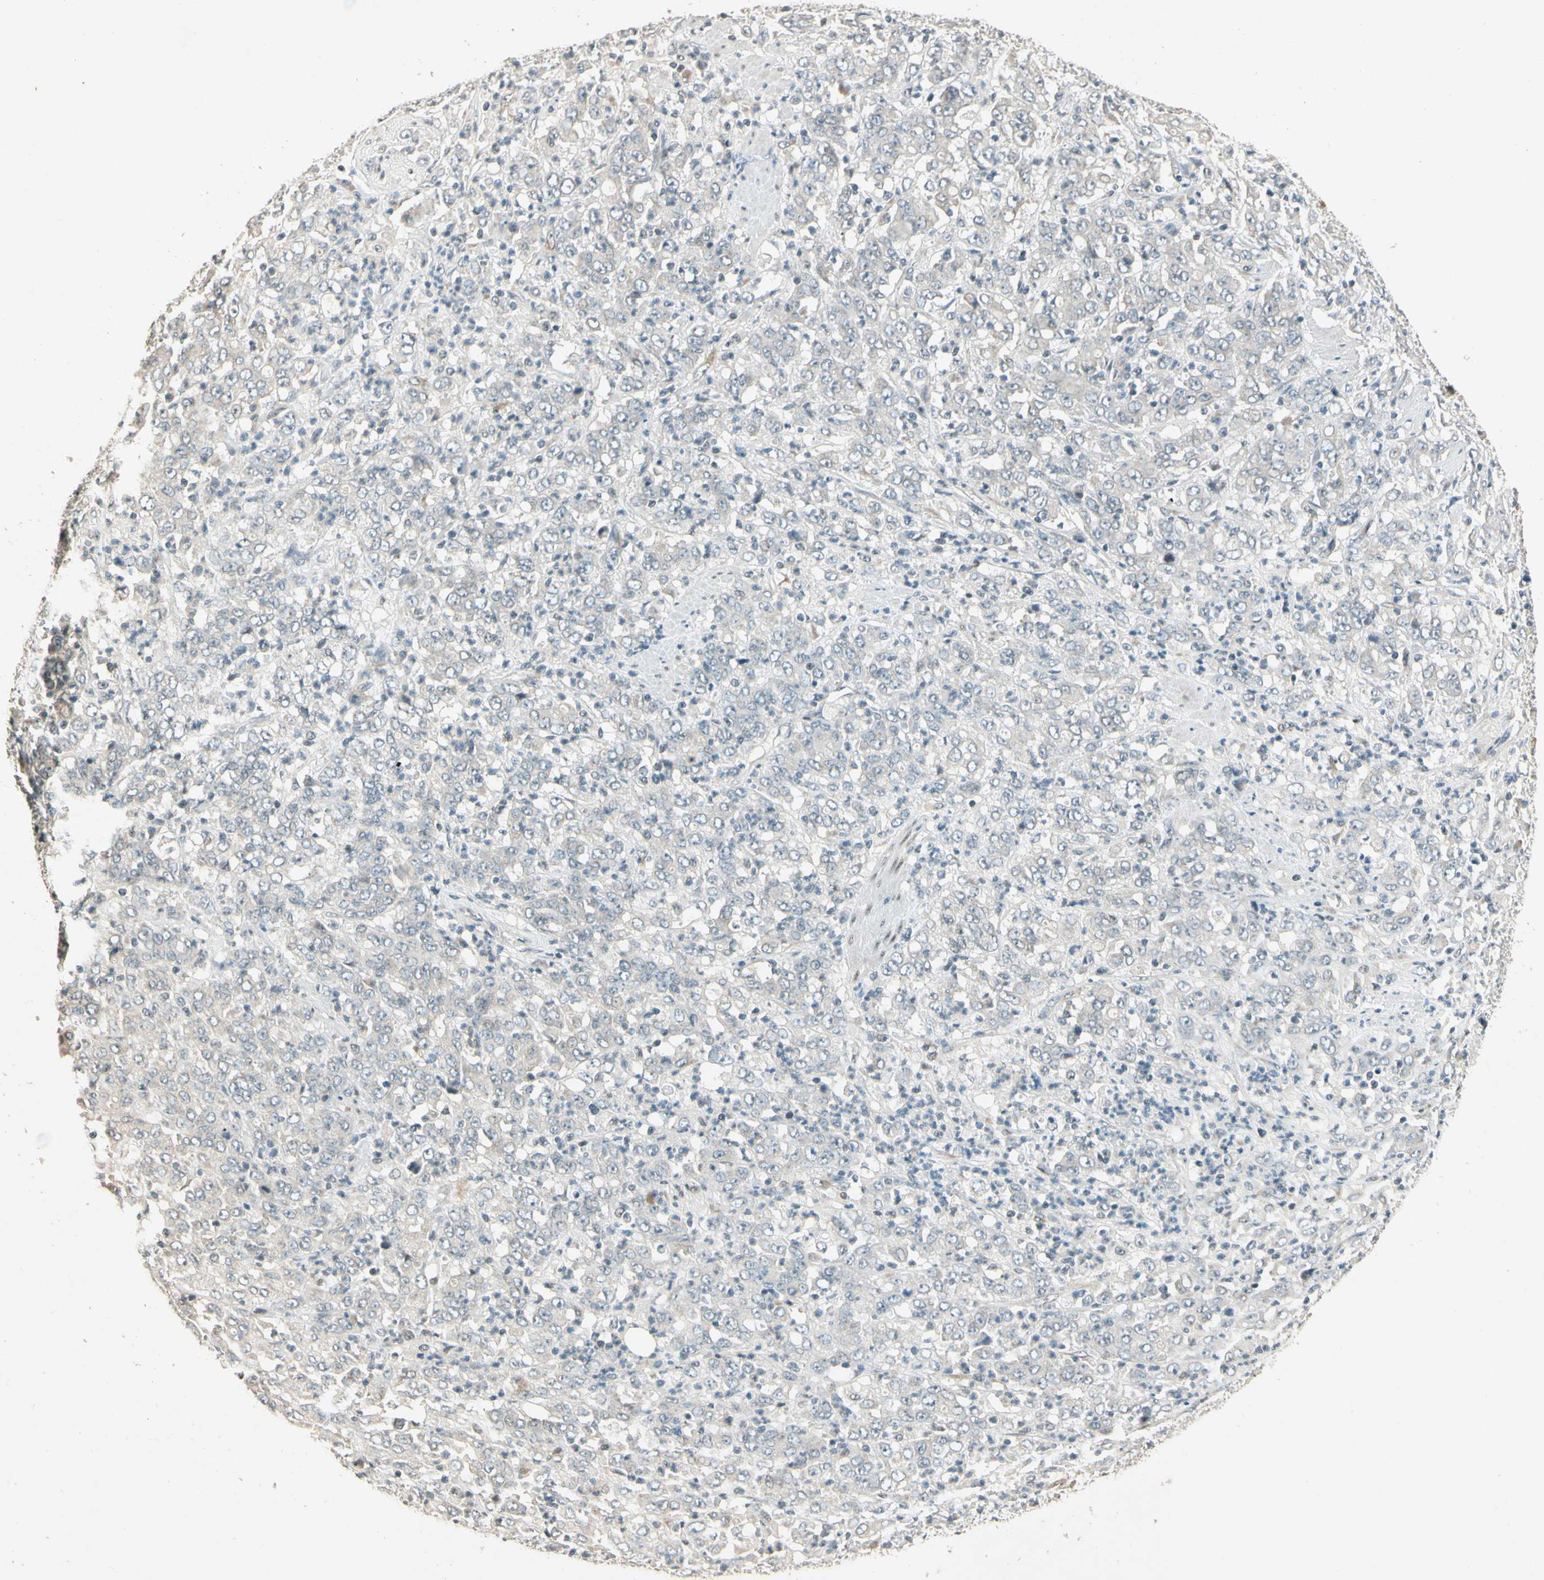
{"staining": {"intensity": "weak", "quantity": "<25%", "location": "cytoplasmic/membranous"}, "tissue": "stomach cancer", "cell_type": "Tumor cells", "image_type": "cancer", "snomed": [{"axis": "morphology", "description": "Adenocarcinoma, NOS"}, {"axis": "topography", "description": "Stomach, lower"}], "caption": "This image is of stomach cancer stained with immunohistochemistry (IHC) to label a protein in brown with the nuclei are counter-stained blue. There is no expression in tumor cells.", "gene": "ZBTB4", "patient": {"sex": "female", "age": 71}}